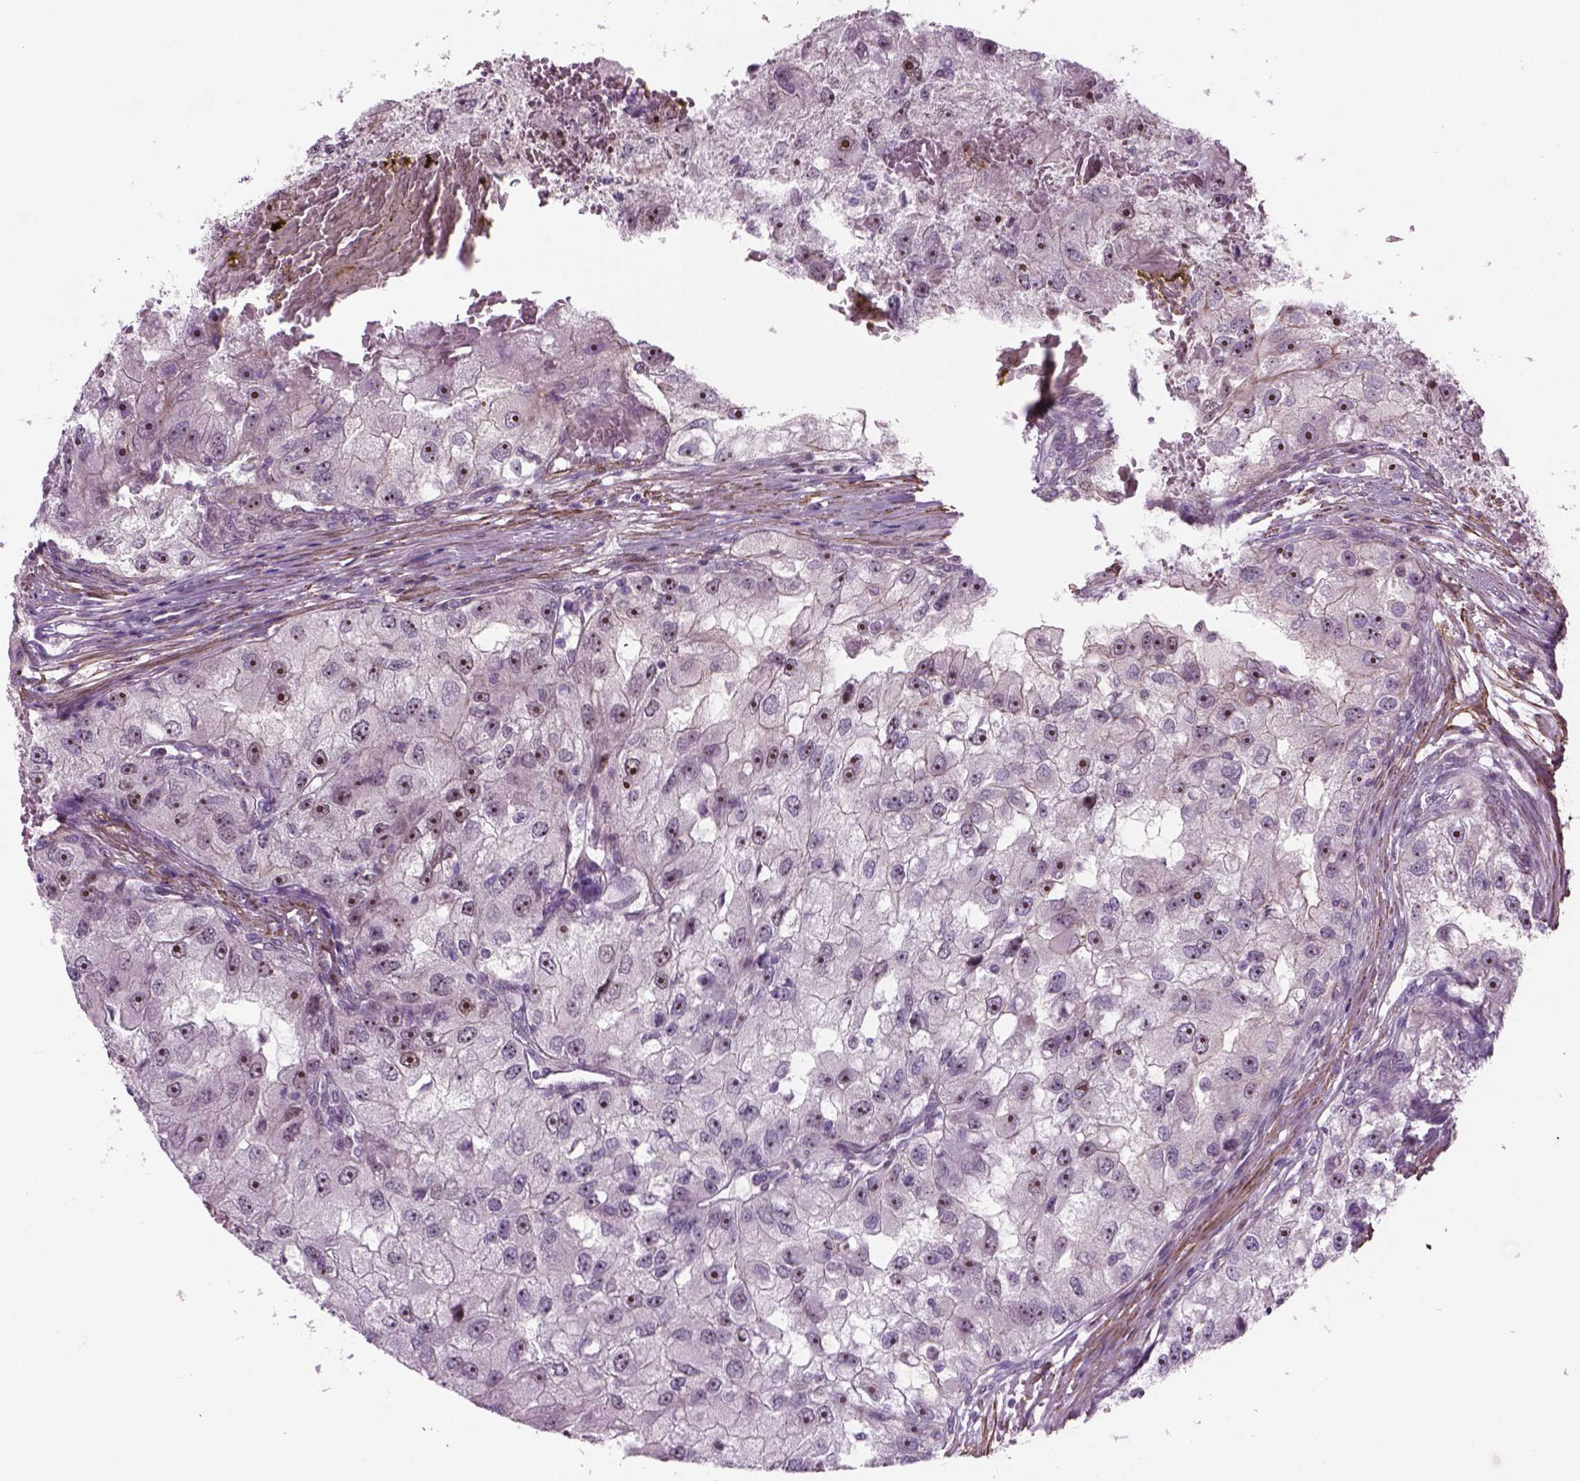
{"staining": {"intensity": "moderate", "quantity": ">75%", "location": "nuclear"}, "tissue": "renal cancer", "cell_type": "Tumor cells", "image_type": "cancer", "snomed": [{"axis": "morphology", "description": "Adenocarcinoma, NOS"}, {"axis": "topography", "description": "Kidney"}], "caption": "Renal adenocarcinoma was stained to show a protein in brown. There is medium levels of moderate nuclear positivity in approximately >75% of tumor cells. (DAB IHC with brightfield microscopy, high magnification).", "gene": "RRS1", "patient": {"sex": "male", "age": 63}}